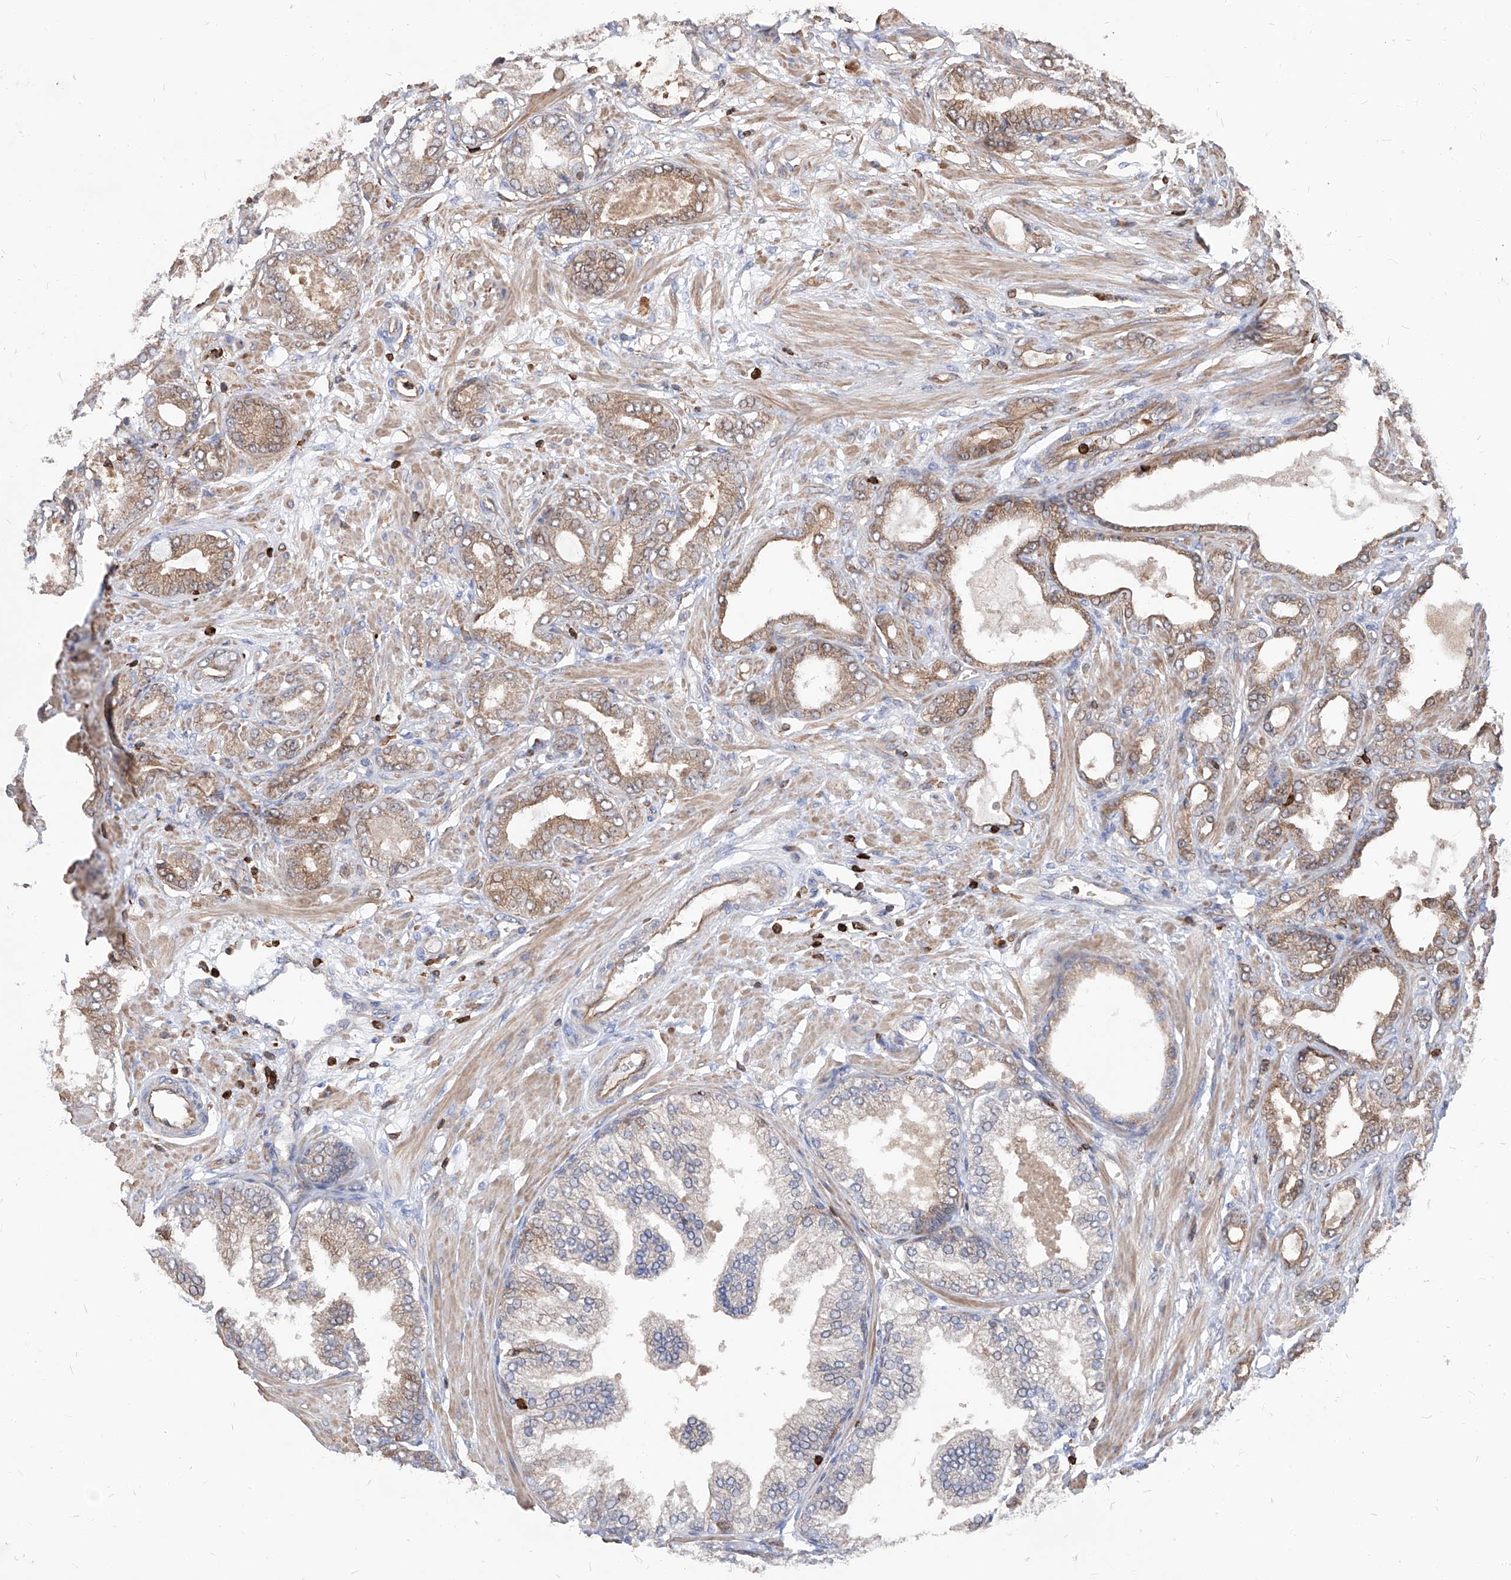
{"staining": {"intensity": "moderate", "quantity": "25%-75%", "location": "cytoplasmic/membranous"}, "tissue": "prostate cancer", "cell_type": "Tumor cells", "image_type": "cancer", "snomed": [{"axis": "morphology", "description": "Adenocarcinoma, Low grade"}, {"axis": "topography", "description": "Prostate"}], "caption": "Low-grade adenocarcinoma (prostate) stained with immunohistochemistry demonstrates moderate cytoplasmic/membranous expression in approximately 25%-75% of tumor cells. The staining was performed using DAB to visualize the protein expression in brown, while the nuclei were stained in blue with hematoxylin (Magnification: 20x).", "gene": "ABRACL", "patient": {"sex": "male", "age": 63}}